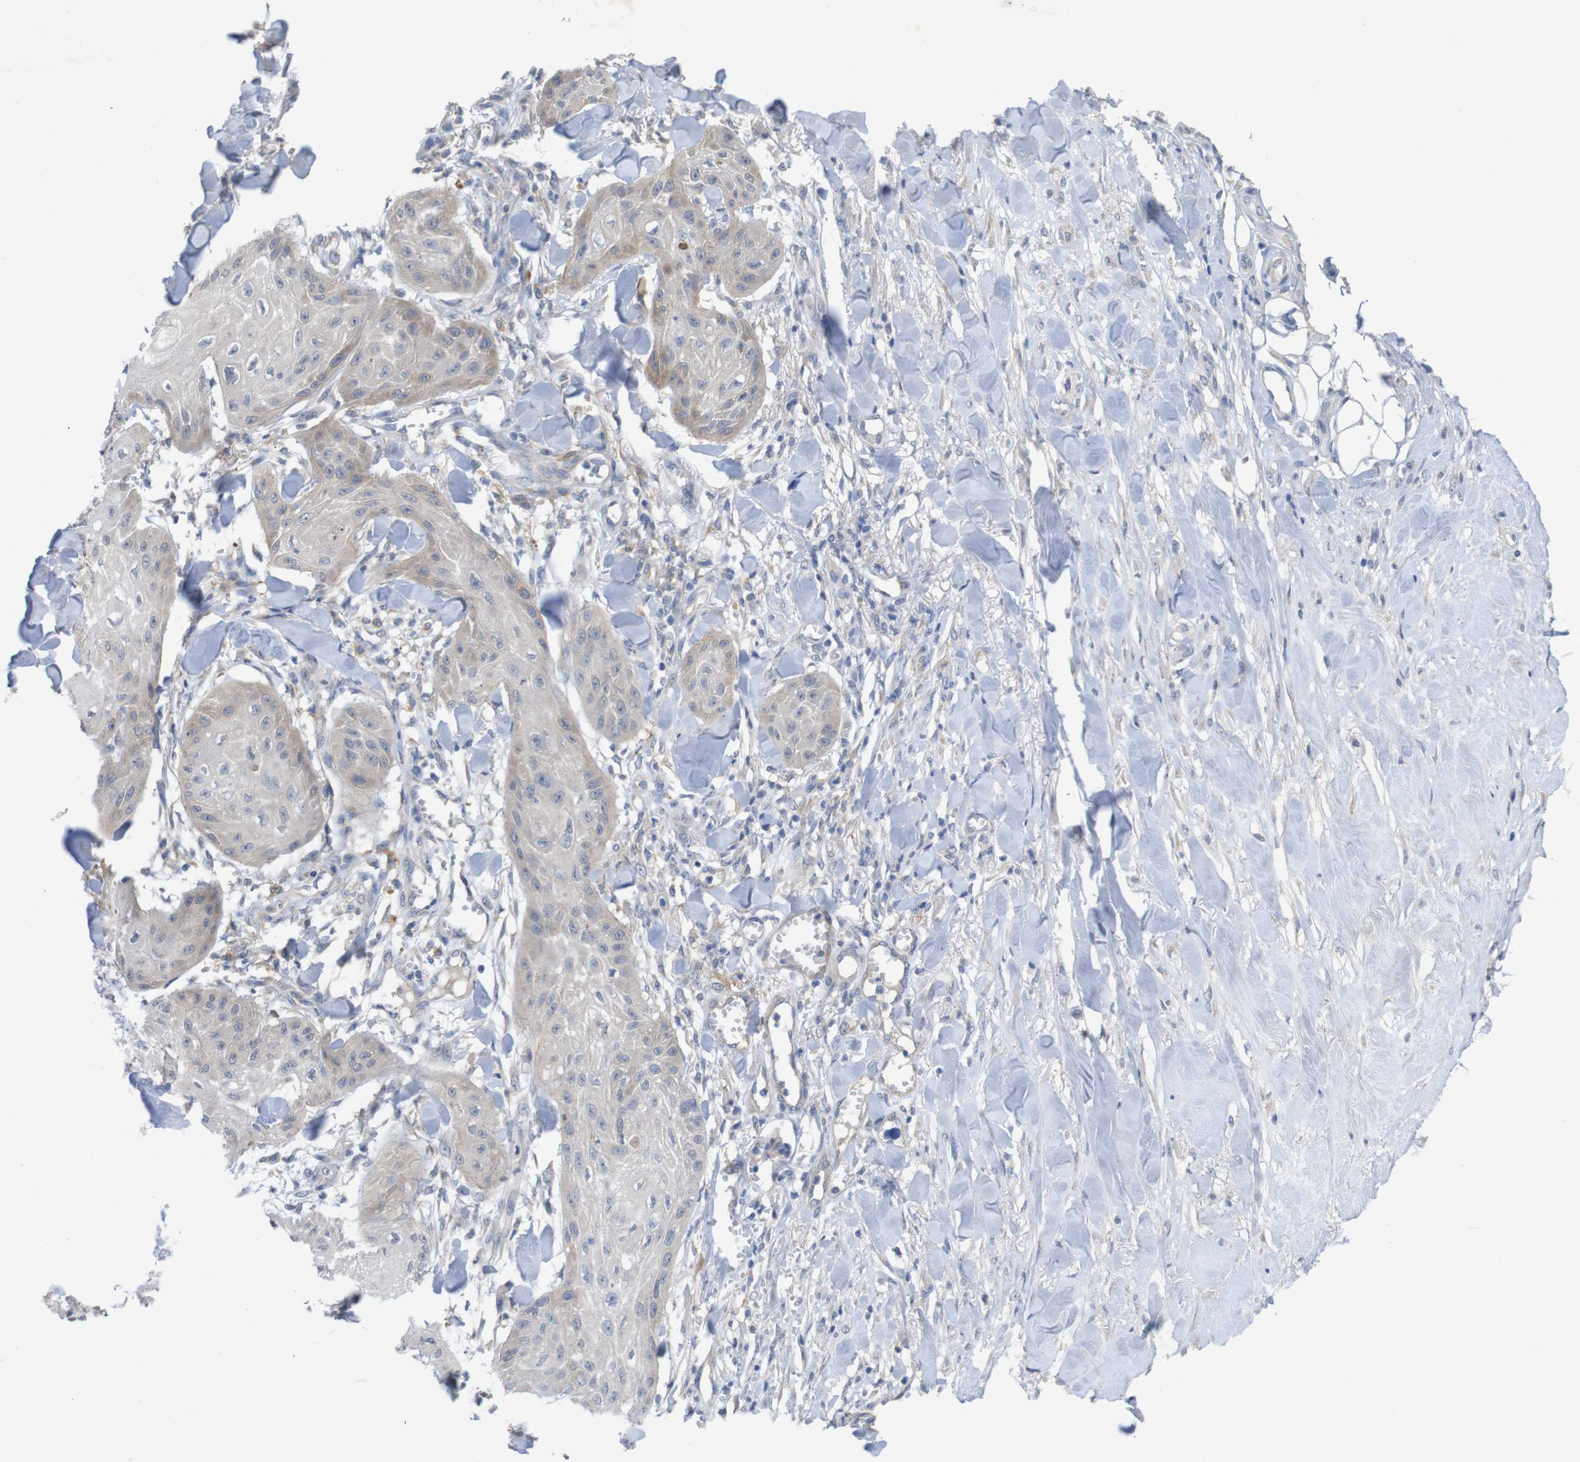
{"staining": {"intensity": "weak", "quantity": "<25%", "location": "cytoplasmic/membranous"}, "tissue": "skin cancer", "cell_type": "Tumor cells", "image_type": "cancer", "snomed": [{"axis": "morphology", "description": "Squamous cell carcinoma, NOS"}, {"axis": "topography", "description": "Skin"}], "caption": "Immunohistochemical staining of squamous cell carcinoma (skin) reveals no significant positivity in tumor cells. Brightfield microscopy of immunohistochemistry stained with DAB (brown) and hematoxylin (blue), captured at high magnification.", "gene": "BCAR3", "patient": {"sex": "male", "age": 74}}